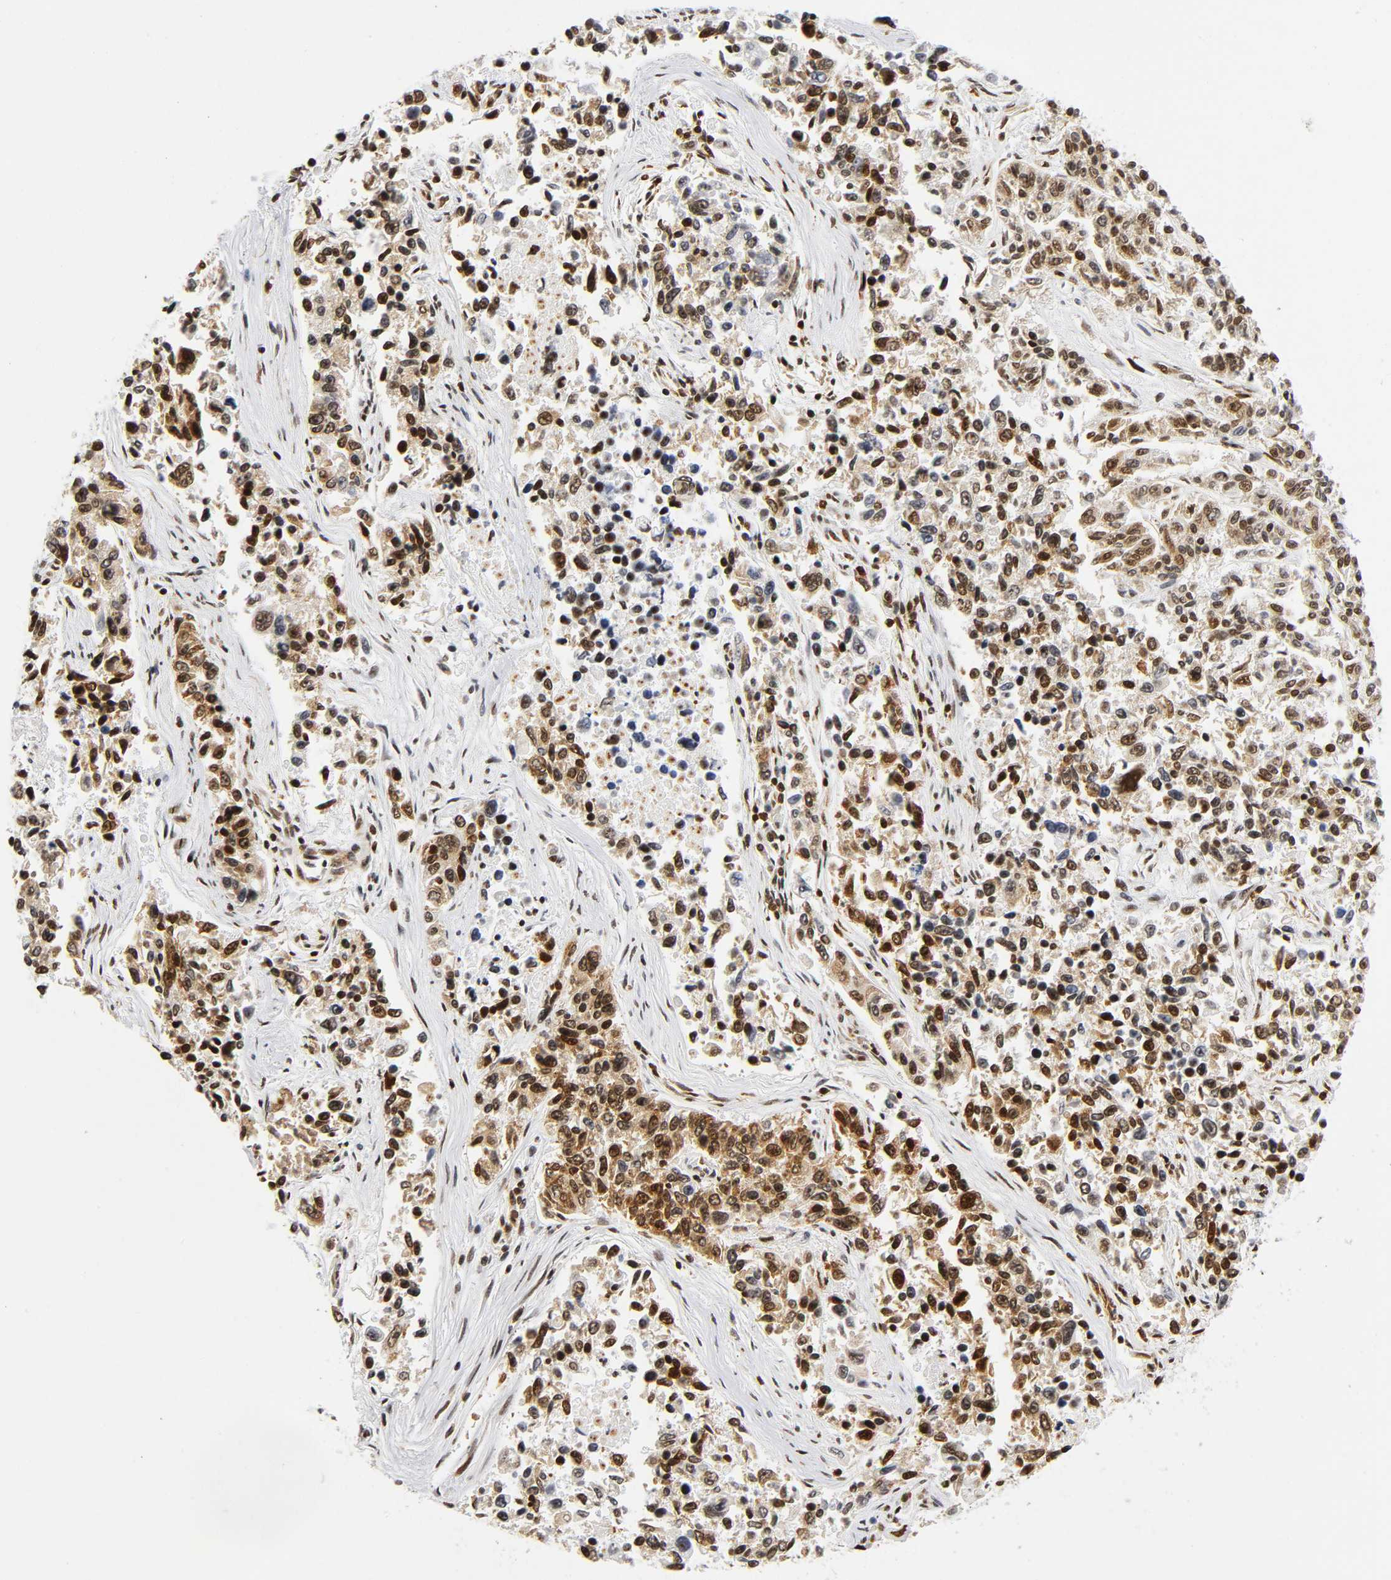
{"staining": {"intensity": "moderate", "quantity": ">75%", "location": "nuclear"}, "tissue": "lung cancer", "cell_type": "Tumor cells", "image_type": "cancer", "snomed": [{"axis": "morphology", "description": "Adenocarcinoma, NOS"}, {"axis": "topography", "description": "Lung"}], "caption": "Lung adenocarcinoma stained with DAB IHC shows medium levels of moderate nuclear staining in approximately >75% of tumor cells. The protein of interest is shown in brown color, while the nuclei are stained blue.", "gene": "UBTF", "patient": {"sex": "male", "age": 84}}